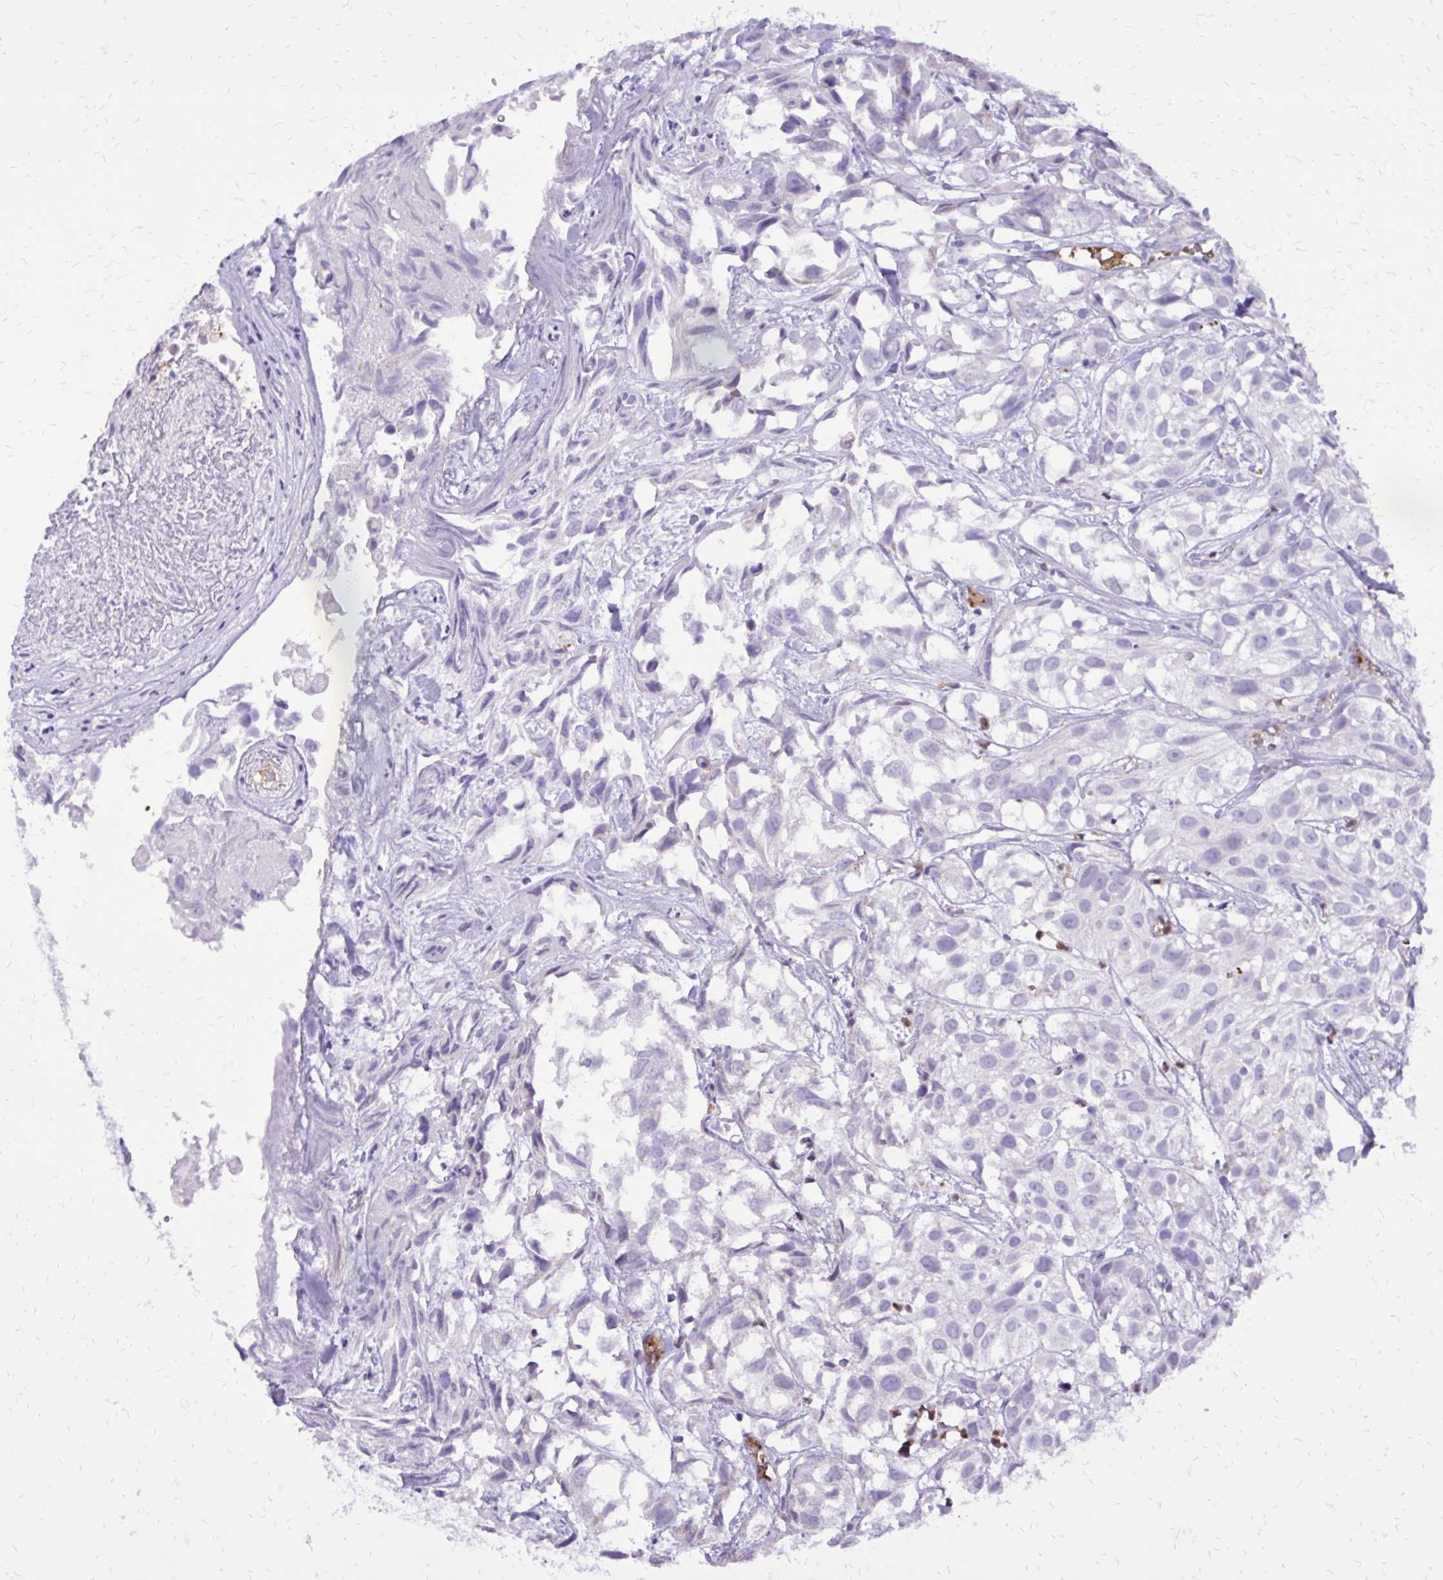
{"staining": {"intensity": "negative", "quantity": "none", "location": "none"}, "tissue": "urothelial cancer", "cell_type": "Tumor cells", "image_type": "cancer", "snomed": [{"axis": "morphology", "description": "Urothelial carcinoma, High grade"}, {"axis": "topography", "description": "Urinary bladder"}], "caption": "Urothelial cancer stained for a protein using immunohistochemistry (IHC) demonstrates no expression tumor cells.", "gene": "CAT", "patient": {"sex": "male", "age": 56}}